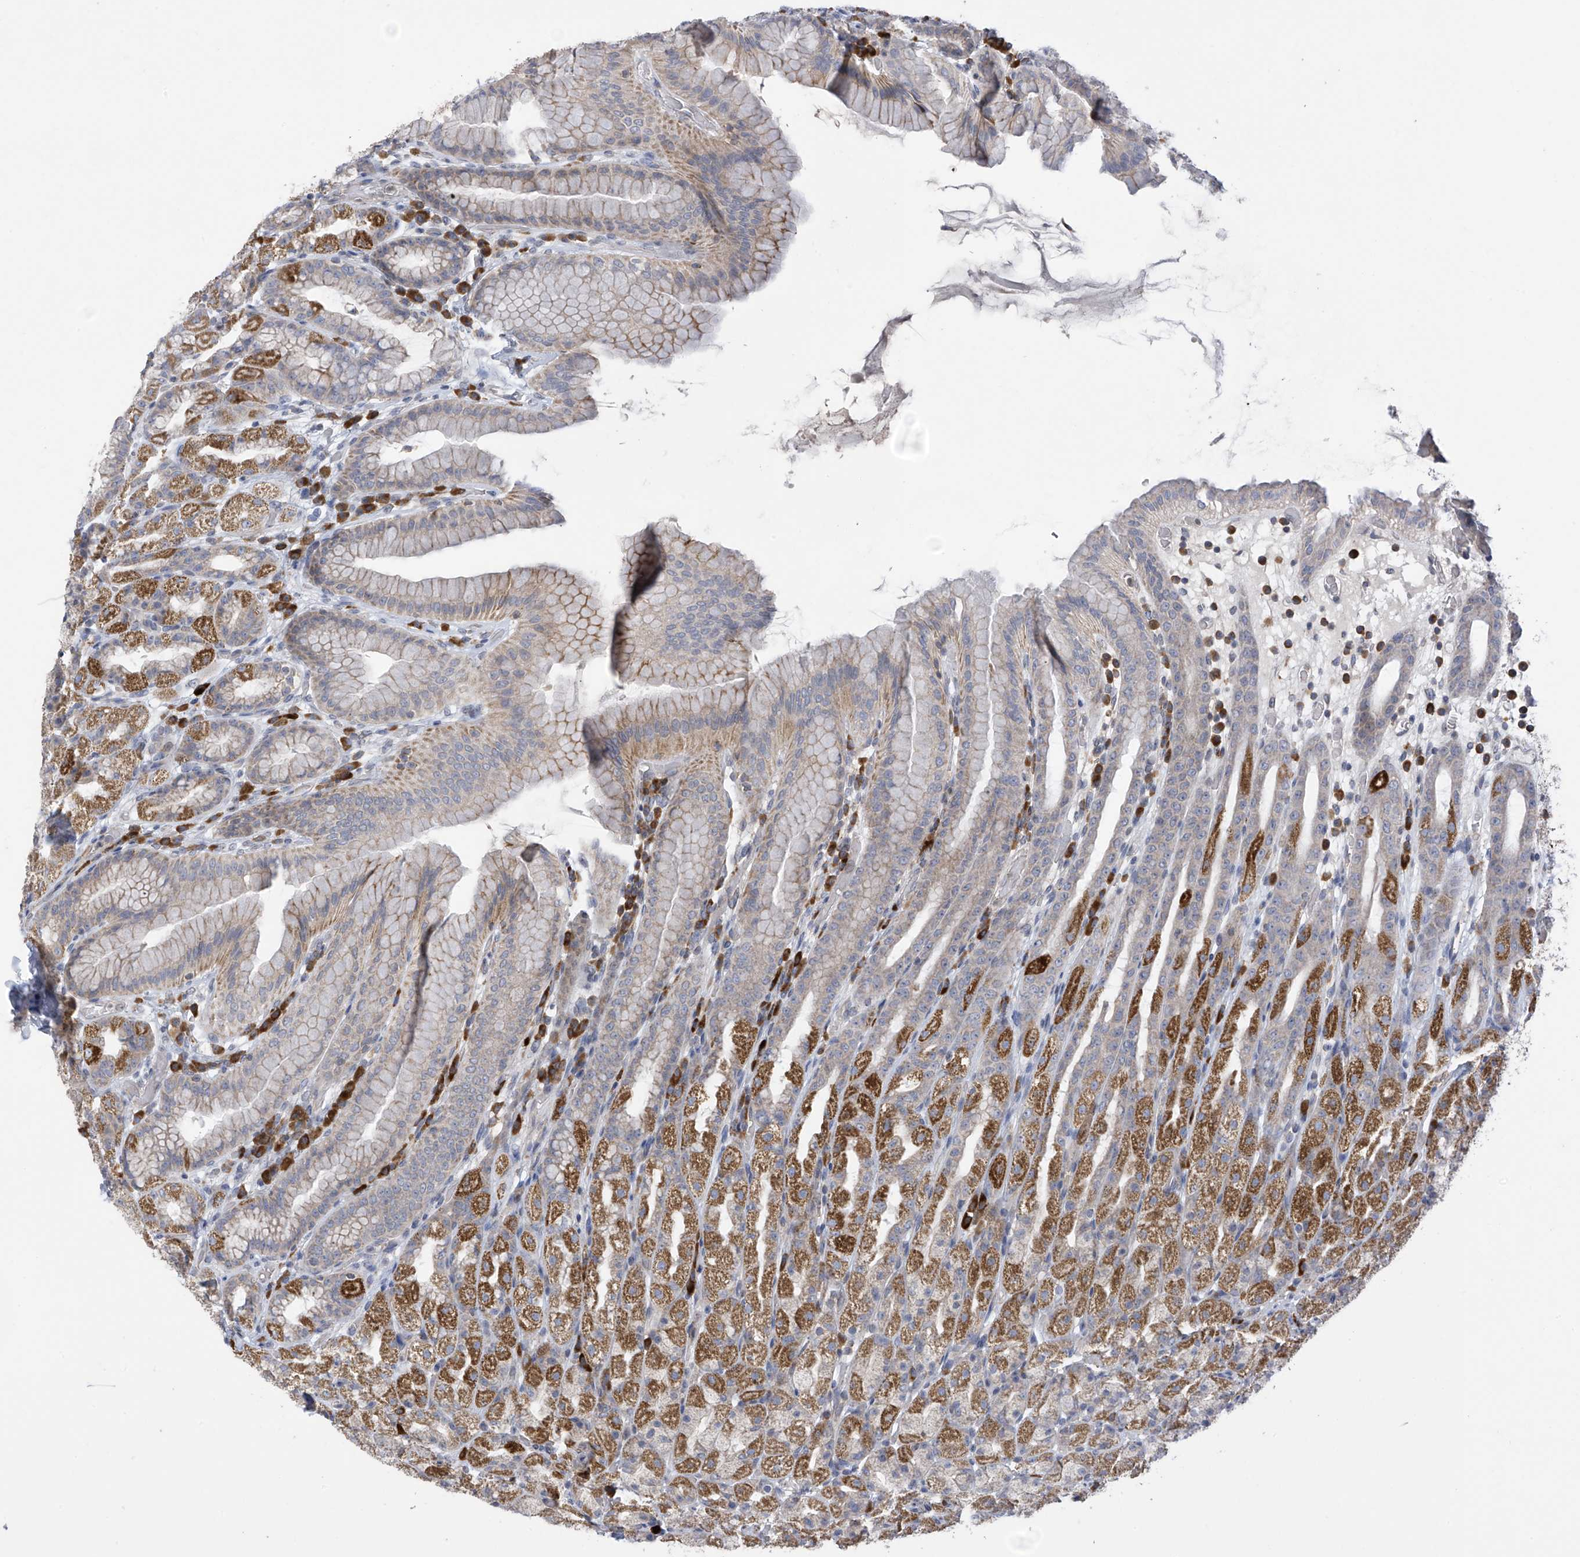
{"staining": {"intensity": "strong", "quantity": "25%-75%", "location": "cytoplasmic/membranous"}, "tissue": "stomach", "cell_type": "Glandular cells", "image_type": "normal", "snomed": [{"axis": "morphology", "description": "Normal tissue, NOS"}, {"axis": "topography", "description": "Stomach, upper"}], "caption": "The immunohistochemical stain shows strong cytoplasmic/membranous expression in glandular cells of benign stomach. The staining was performed using DAB (3,3'-diaminobenzidine) to visualize the protein expression in brown, while the nuclei were stained in blue with hematoxylin (Magnification: 20x).", "gene": "SLCO4A1", "patient": {"sex": "male", "age": 68}}